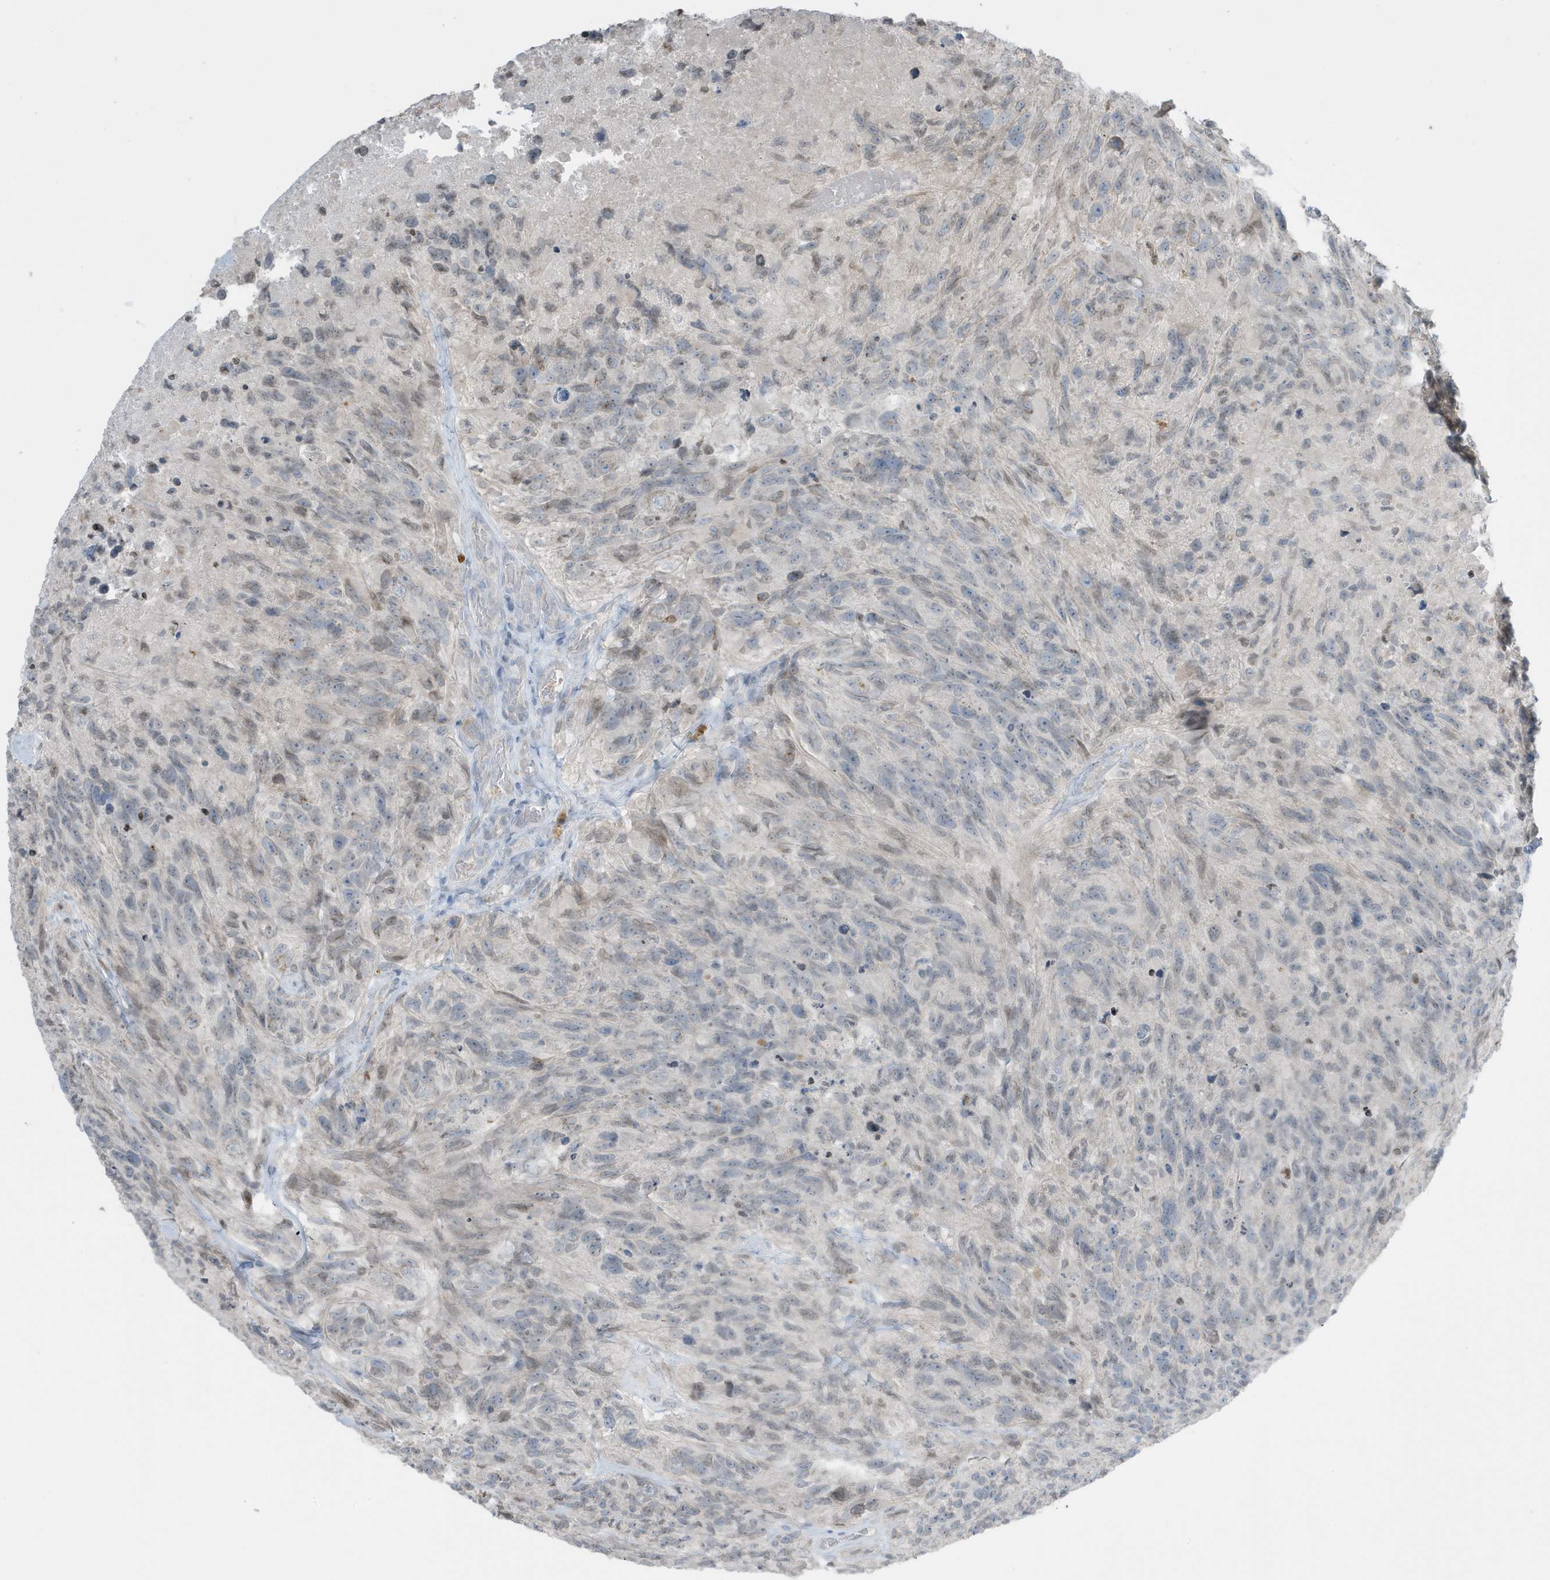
{"staining": {"intensity": "negative", "quantity": "none", "location": "none"}, "tissue": "glioma", "cell_type": "Tumor cells", "image_type": "cancer", "snomed": [{"axis": "morphology", "description": "Glioma, malignant, High grade"}, {"axis": "topography", "description": "Brain"}], "caption": "Immunohistochemical staining of glioma displays no significant staining in tumor cells.", "gene": "FNDC1", "patient": {"sex": "male", "age": 69}}